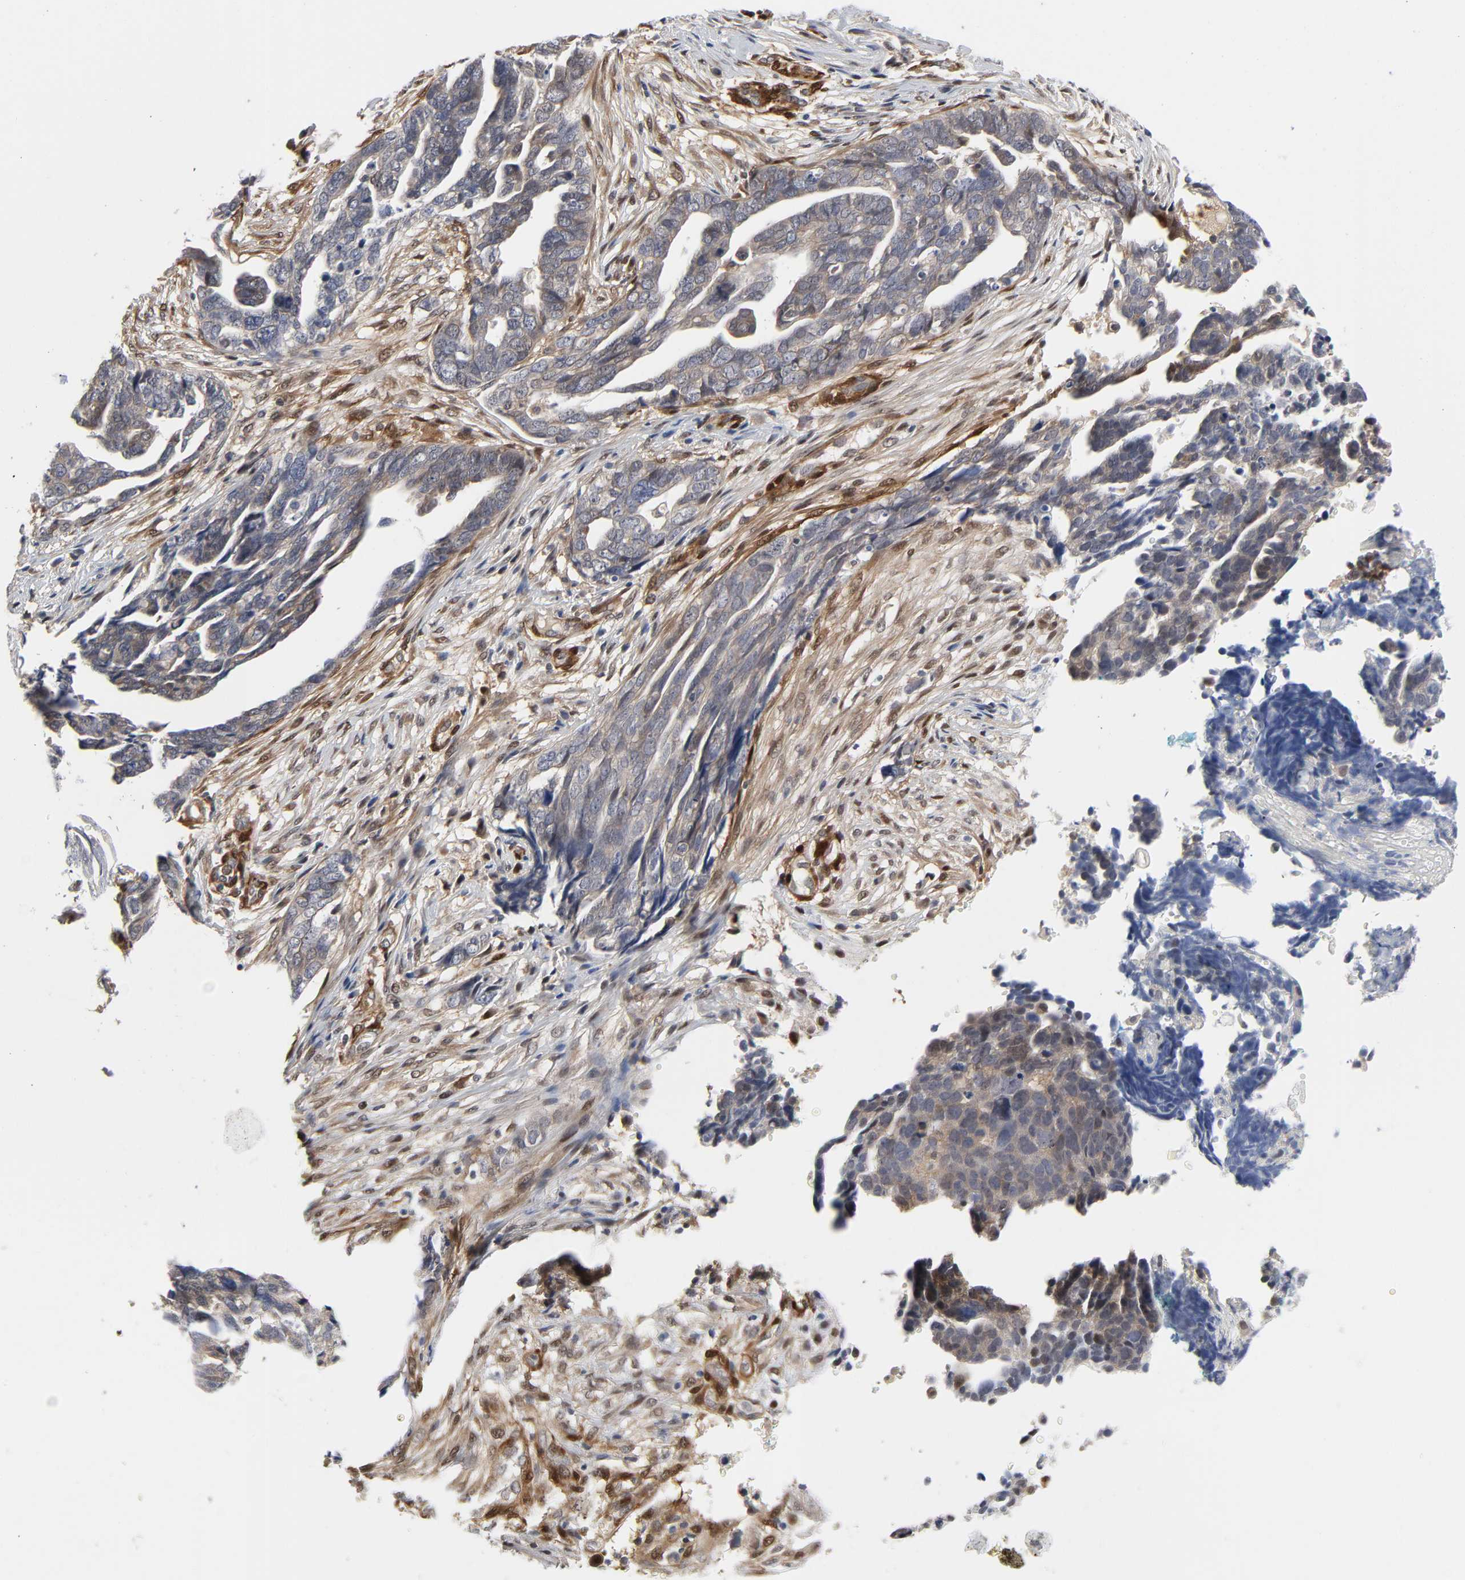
{"staining": {"intensity": "weak", "quantity": ">75%", "location": "cytoplasmic/membranous"}, "tissue": "ovarian cancer", "cell_type": "Tumor cells", "image_type": "cancer", "snomed": [{"axis": "morphology", "description": "Normal tissue, NOS"}, {"axis": "morphology", "description": "Cystadenocarcinoma, serous, NOS"}, {"axis": "topography", "description": "Fallopian tube"}, {"axis": "topography", "description": "Ovary"}], "caption": "Immunohistochemistry histopathology image of human ovarian serous cystadenocarcinoma stained for a protein (brown), which reveals low levels of weak cytoplasmic/membranous expression in about >75% of tumor cells.", "gene": "PTEN", "patient": {"sex": "female", "age": 56}}